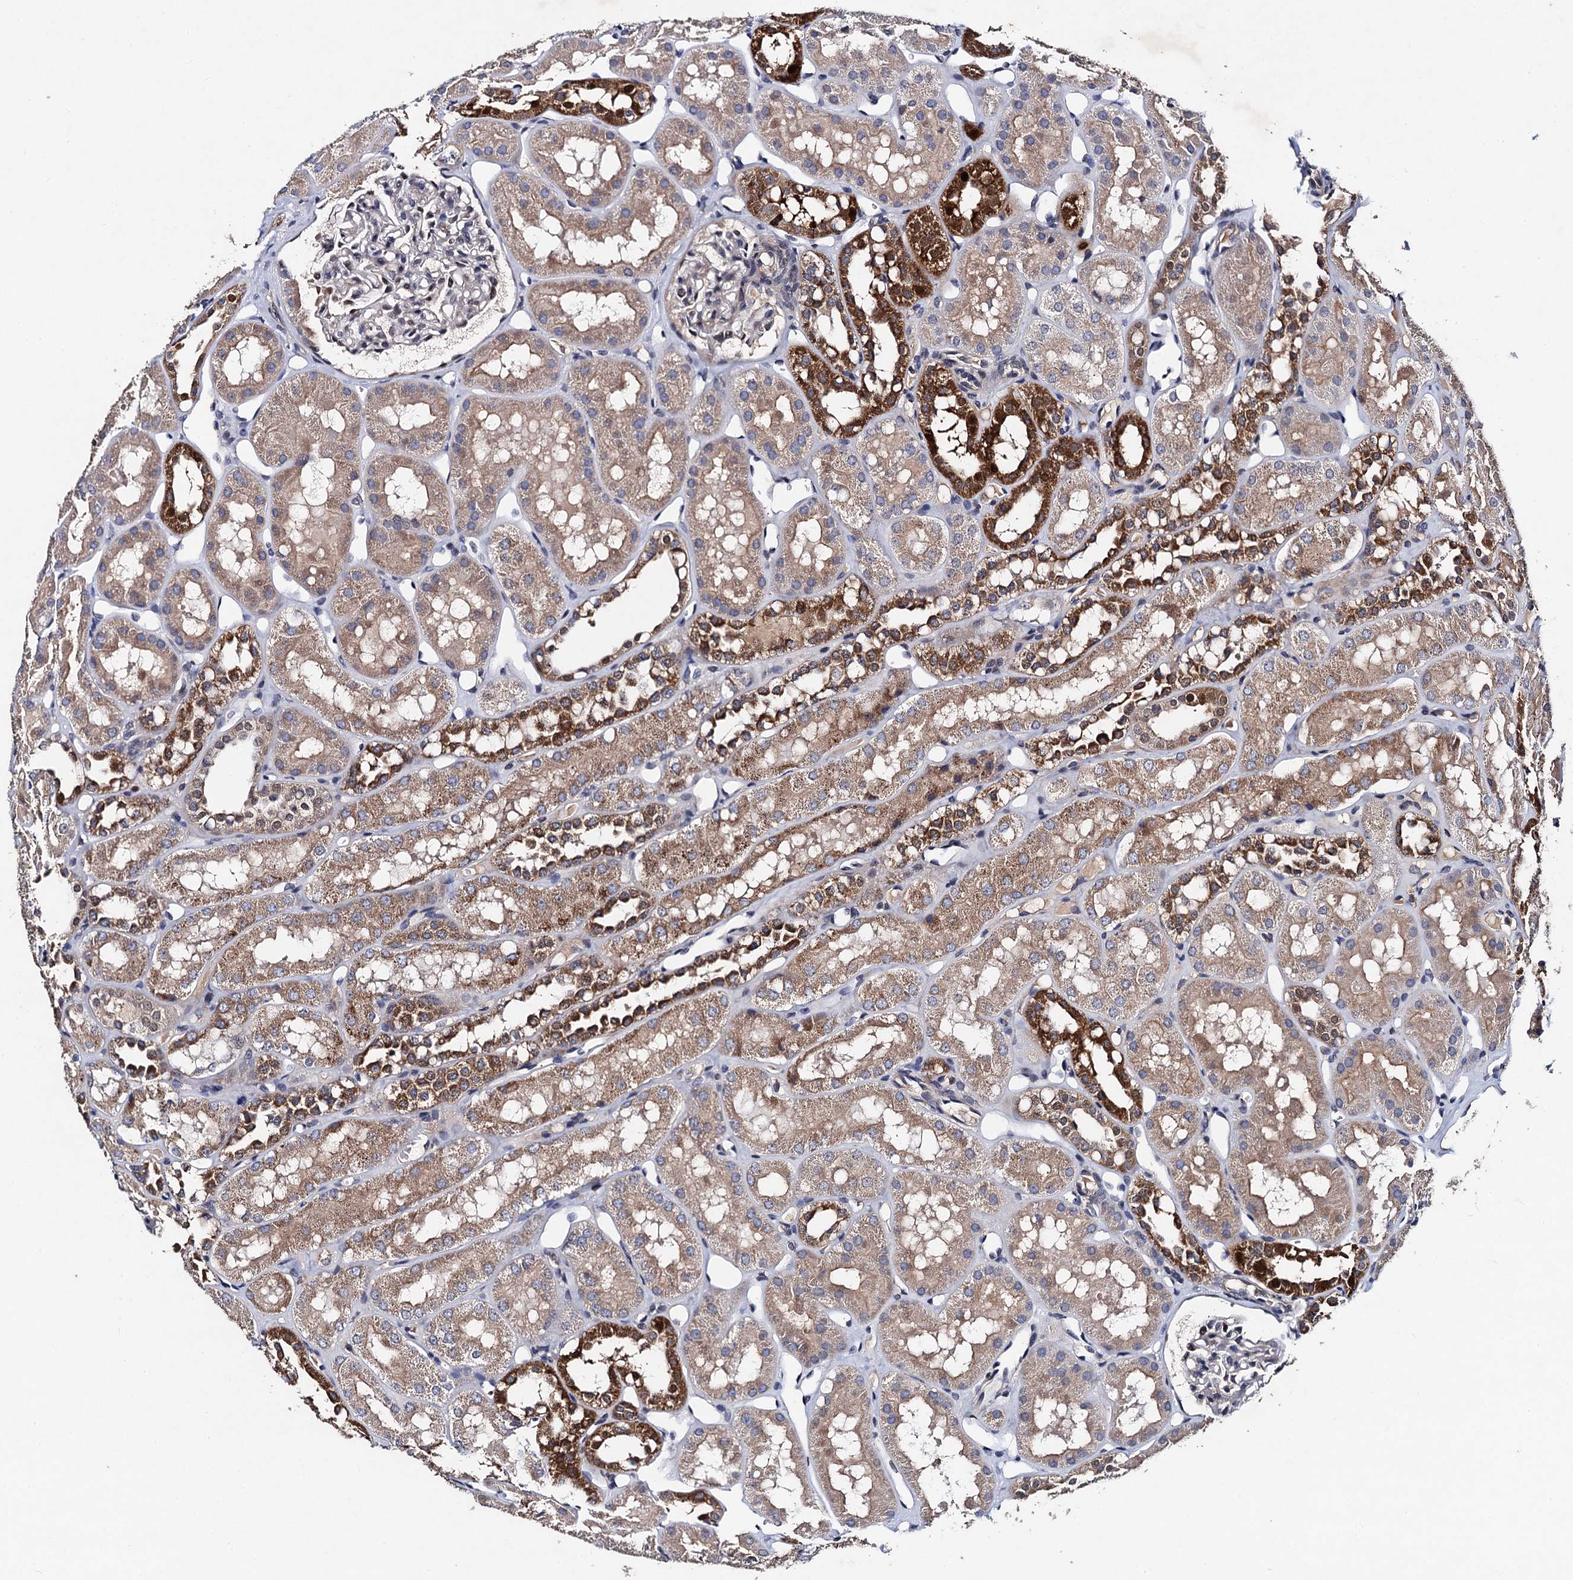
{"staining": {"intensity": "weak", "quantity": "<25%", "location": "nuclear"}, "tissue": "kidney", "cell_type": "Cells in glomeruli", "image_type": "normal", "snomed": [{"axis": "morphology", "description": "Normal tissue, NOS"}, {"axis": "topography", "description": "Kidney"}], "caption": "A histopathology image of kidney stained for a protein demonstrates no brown staining in cells in glomeruli. (DAB (3,3'-diaminobenzidine) IHC with hematoxylin counter stain).", "gene": "PPTC7", "patient": {"sex": "male", "age": 16}}